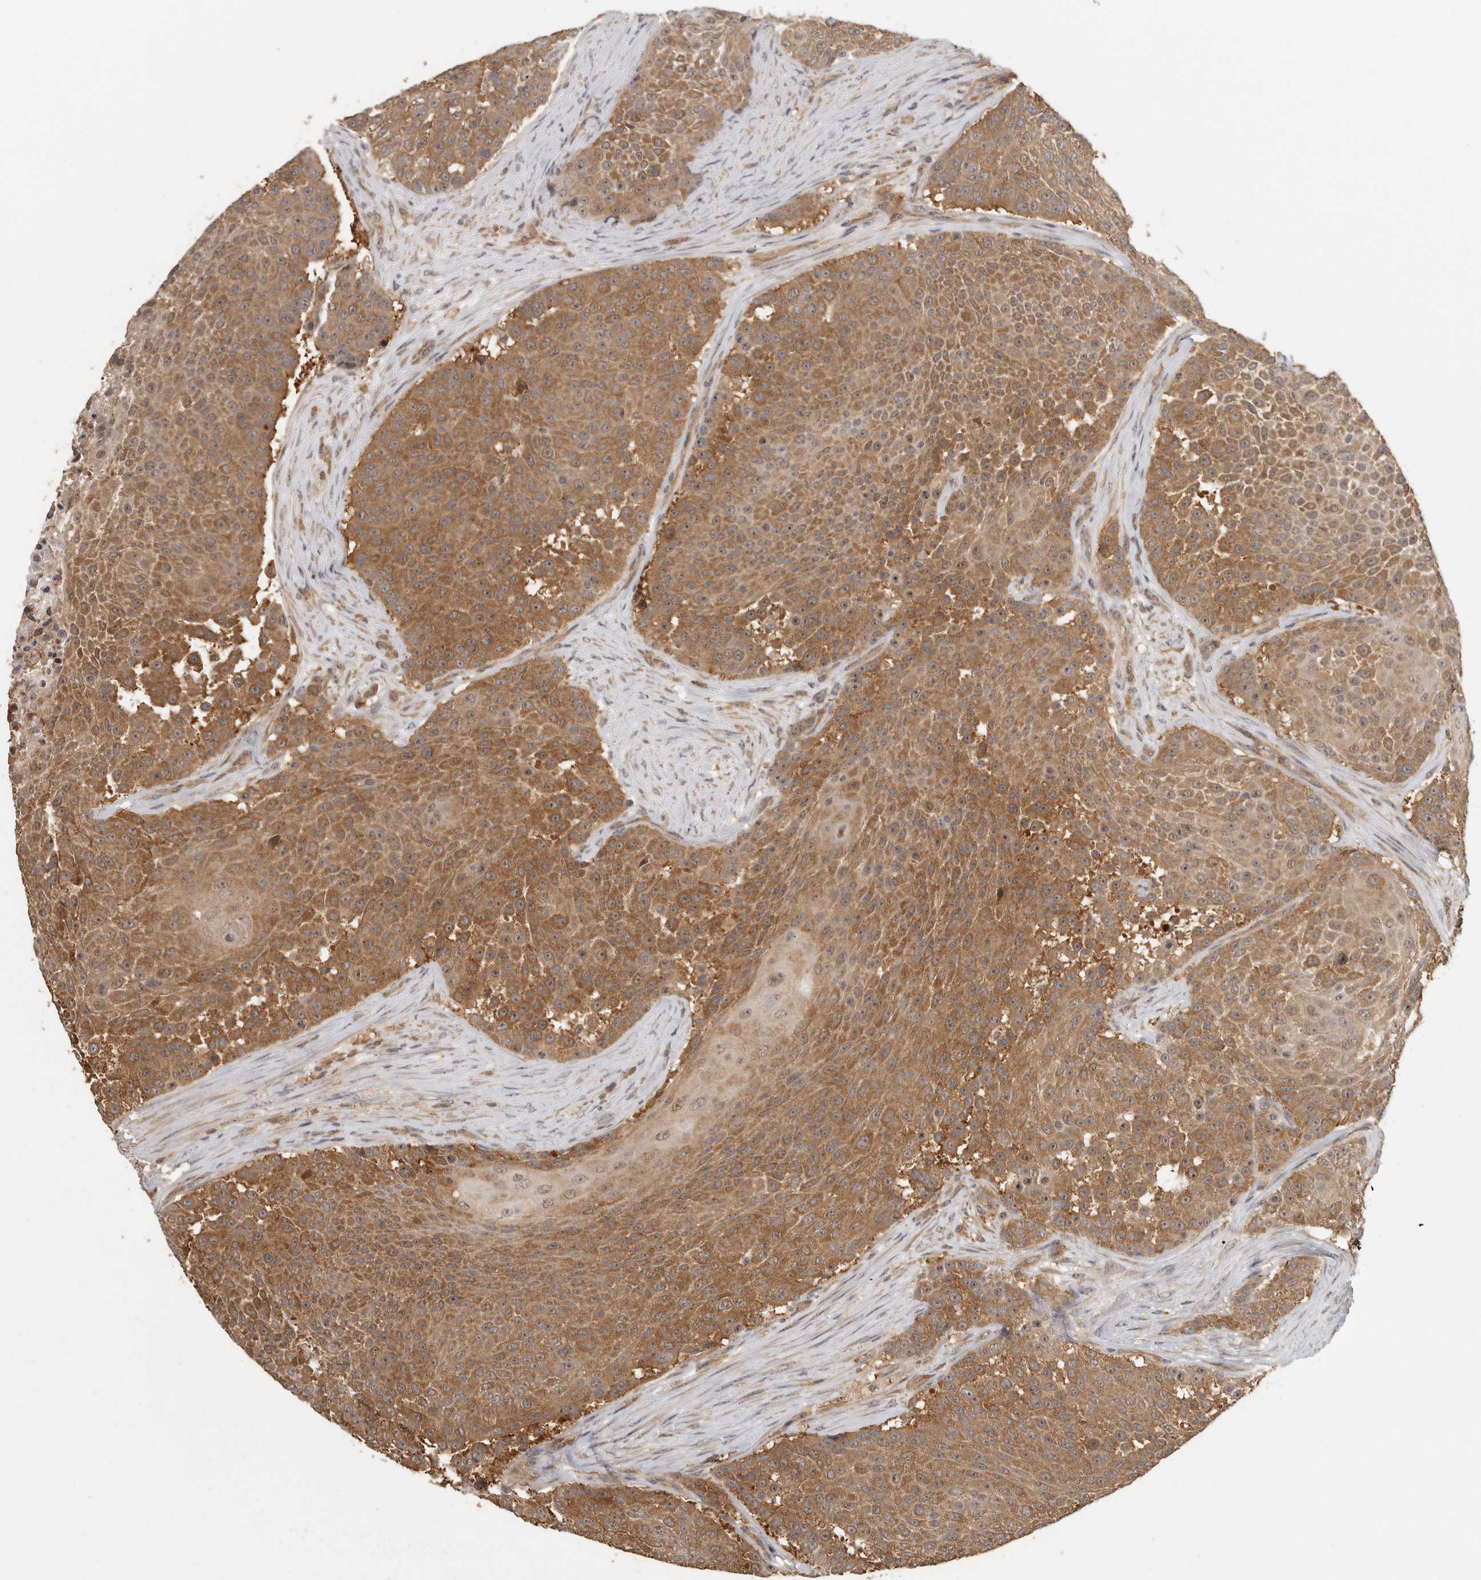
{"staining": {"intensity": "moderate", "quantity": ">75%", "location": "cytoplasmic/membranous,nuclear"}, "tissue": "urothelial cancer", "cell_type": "Tumor cells", "image_type": "cancer", "snomed": [{"axis": "morphology", "description": "Urothelial carcinoma, High grade"}, {"axis": "topography", "description": "Urinary bladder"}], "caption": "Moderate cytoplasmic/membranous and nuclear protein expression is seen in about >75% of tumor cells in urothelial cancer.", "gene": "CCT8", "patient": {"sex": "female", "age": 63}}